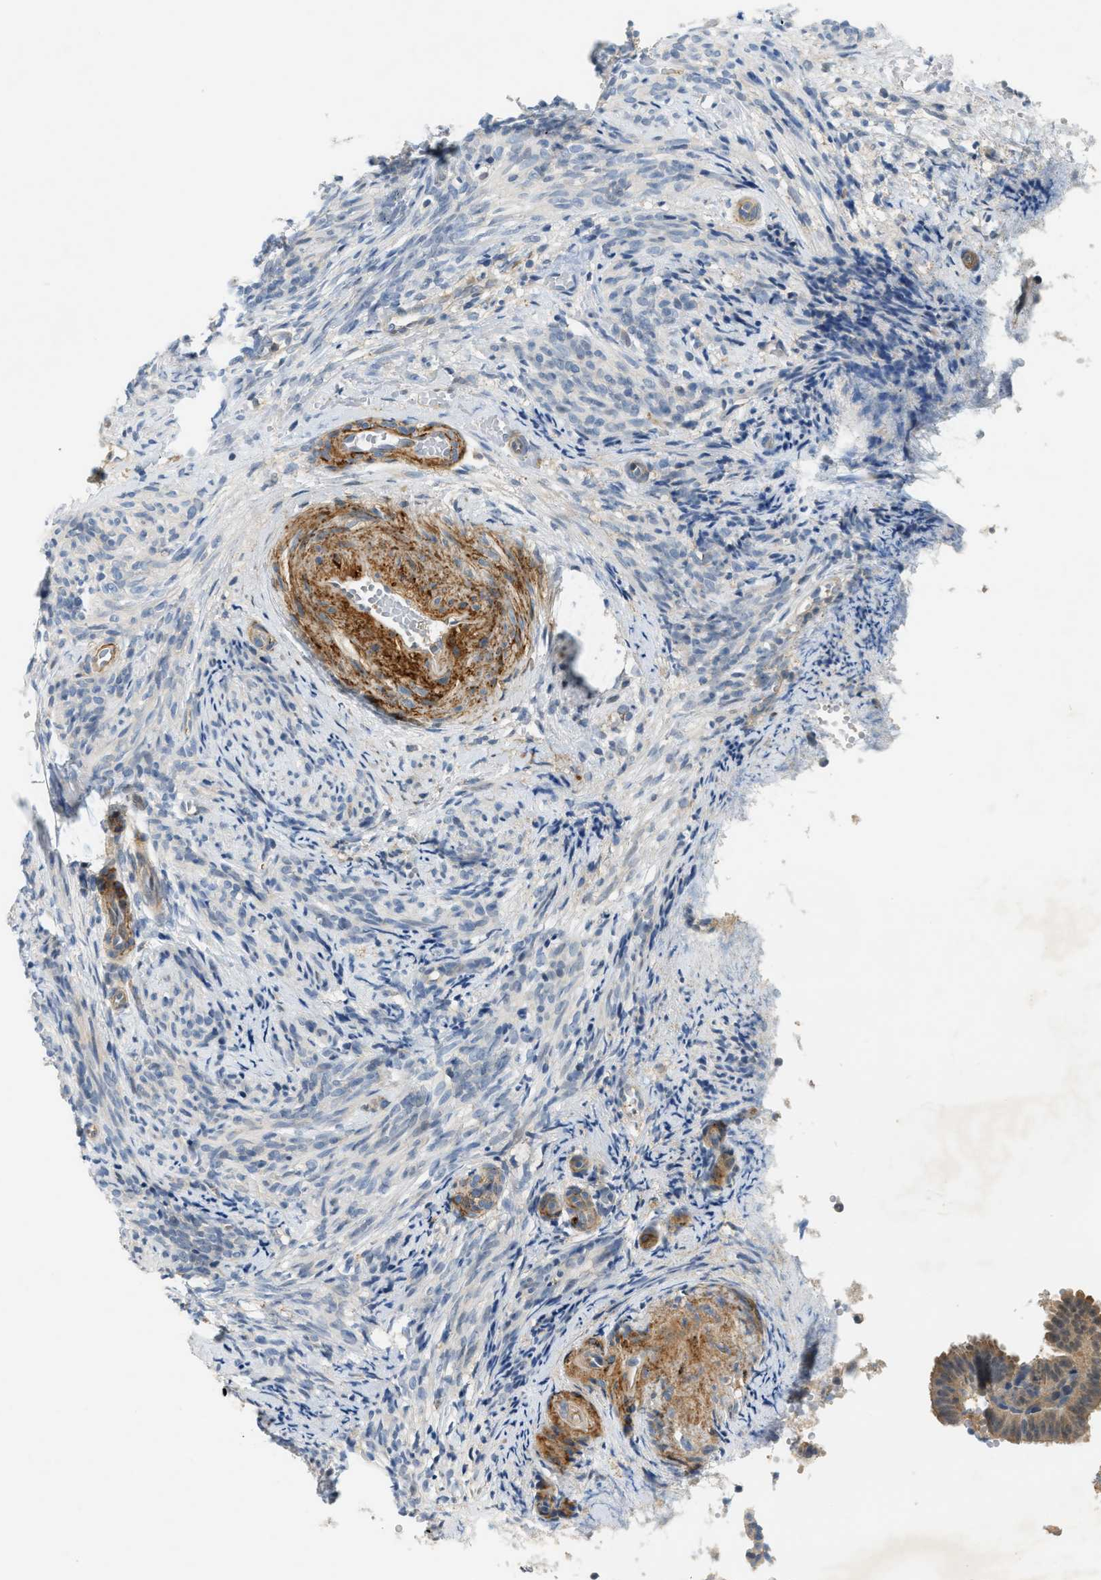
{"staining": {"intensity": "weak", "quantity": ">75%", "location": "cytoplasmic/membranous,nuclear"}, "tissue": "endometrial cancer", "cell_type": "Tumor cells", "image_type": "cancer", "snomed": [{"axis": "morphology", "description": "Adenocarcinoma, NOS"}, {"axis": "topography", "description": "Endometrium"}], "caption": "Brown immunohistochemical staining in adenocarcinoma (endometrial) shows weak cytoplasmic/membranous and nuclear staining in approximately >75% of tumor cells. Using DAB (3,3'-diaminobenzidine) (brown) and hematoxylin (blue) stains, captured at high magnification using brightfield microscopy.", "gene": "PDCL3", "patient": {"sex": "female", "age": 58}}